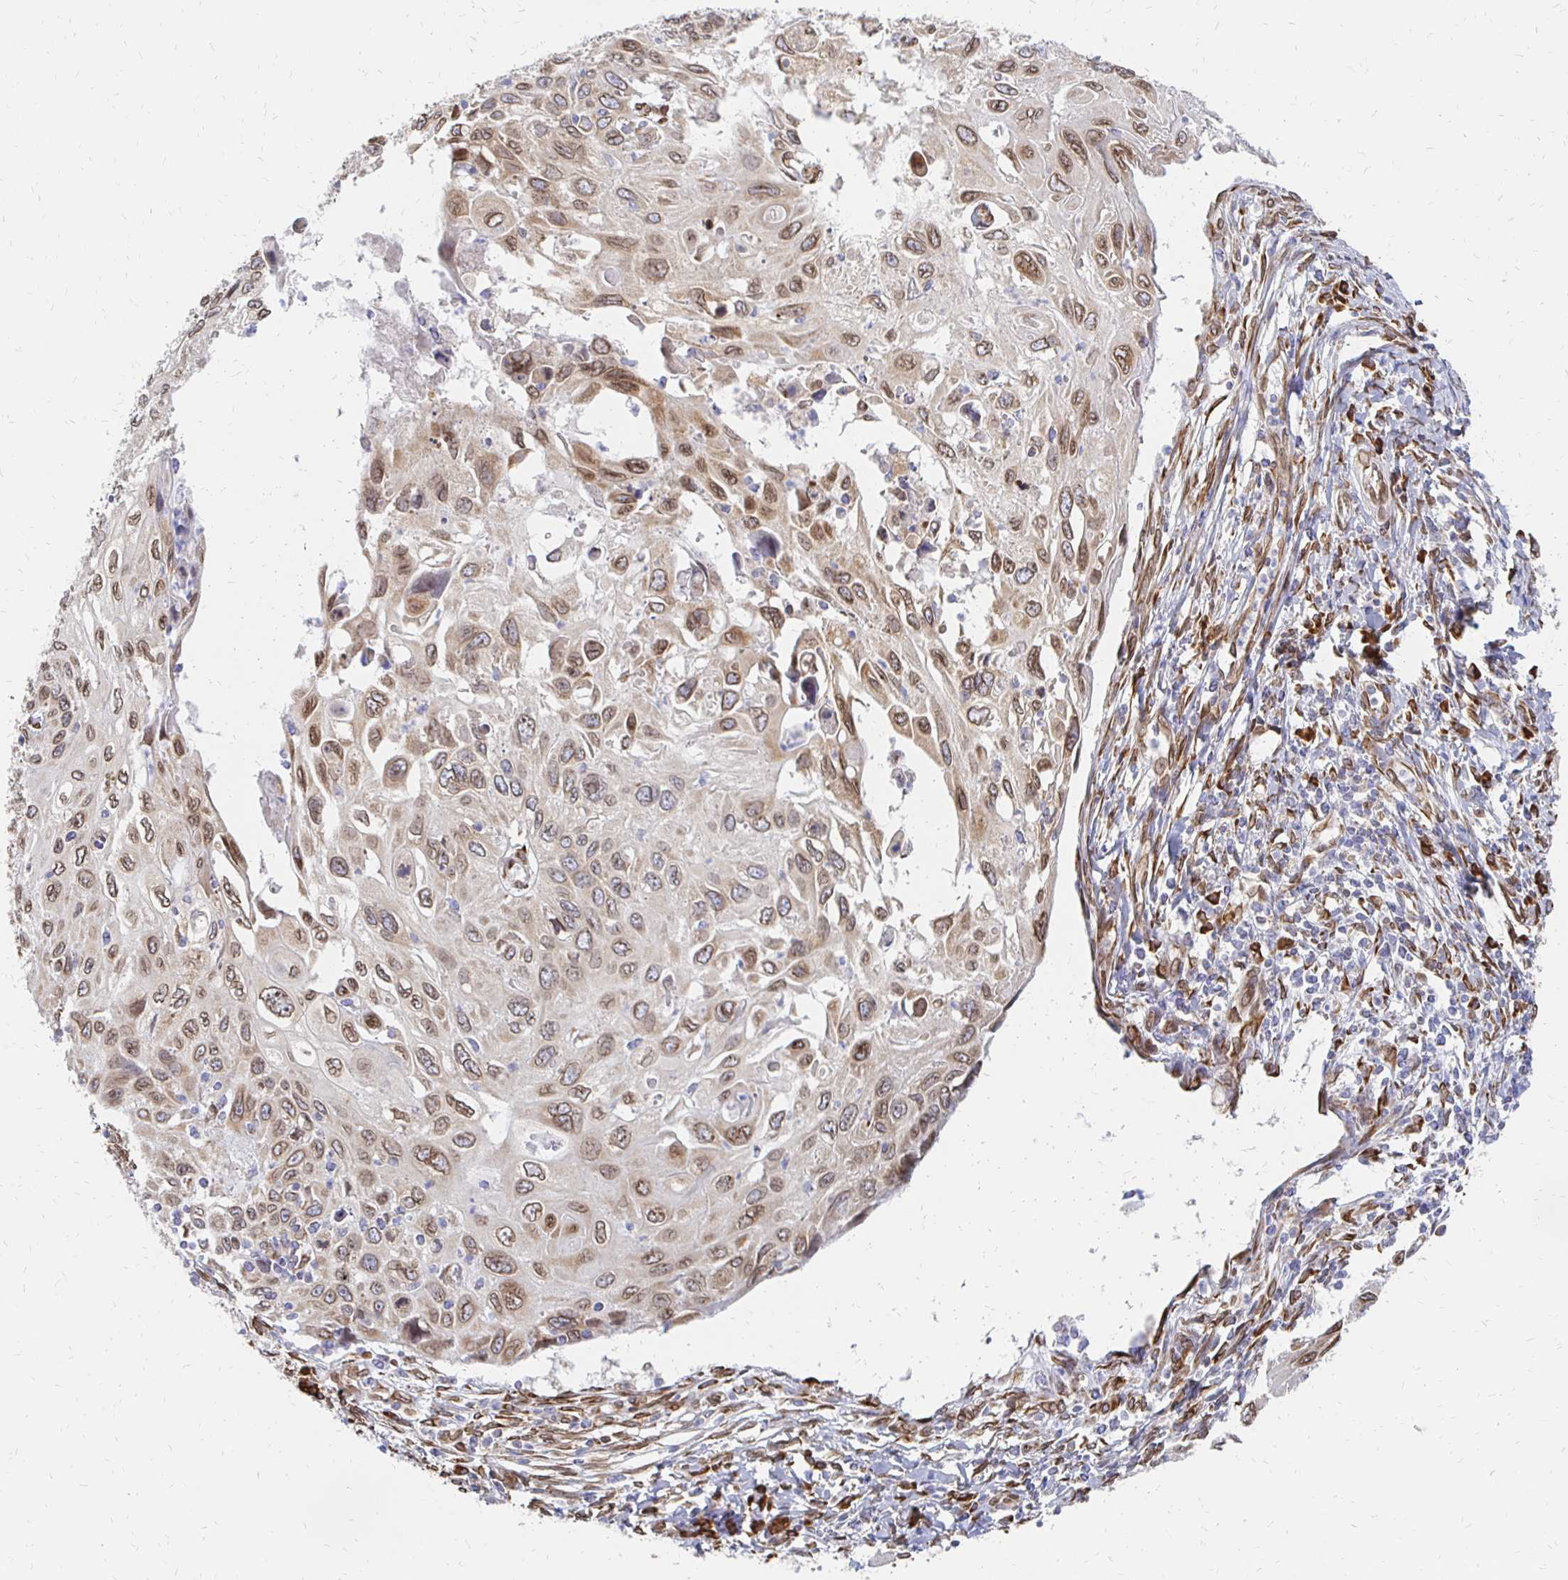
{"staining": {"intensity": "moderate", "quantity": "25%-75%", "location": "cytoplasmic/membranous,nuclear"}, "tissue": "cervical cancer", "cell_type": "Tumor cells", "image_type": "cancer", "snomed": [{"axis": "morphology", "description": "Squamous cell carcinoma, NOS"}, {"axis": "topography", "description": "Cervix"}], "caption": "This is a histology image of immunohistochemistry staining of cervical squamous cell carcinoma, which shows moderate expression in the cytoplasmic/membranous and nuclear of tumor cells.", "gene": "PELI3", "patient": {"sex": "female", "age": 70}}